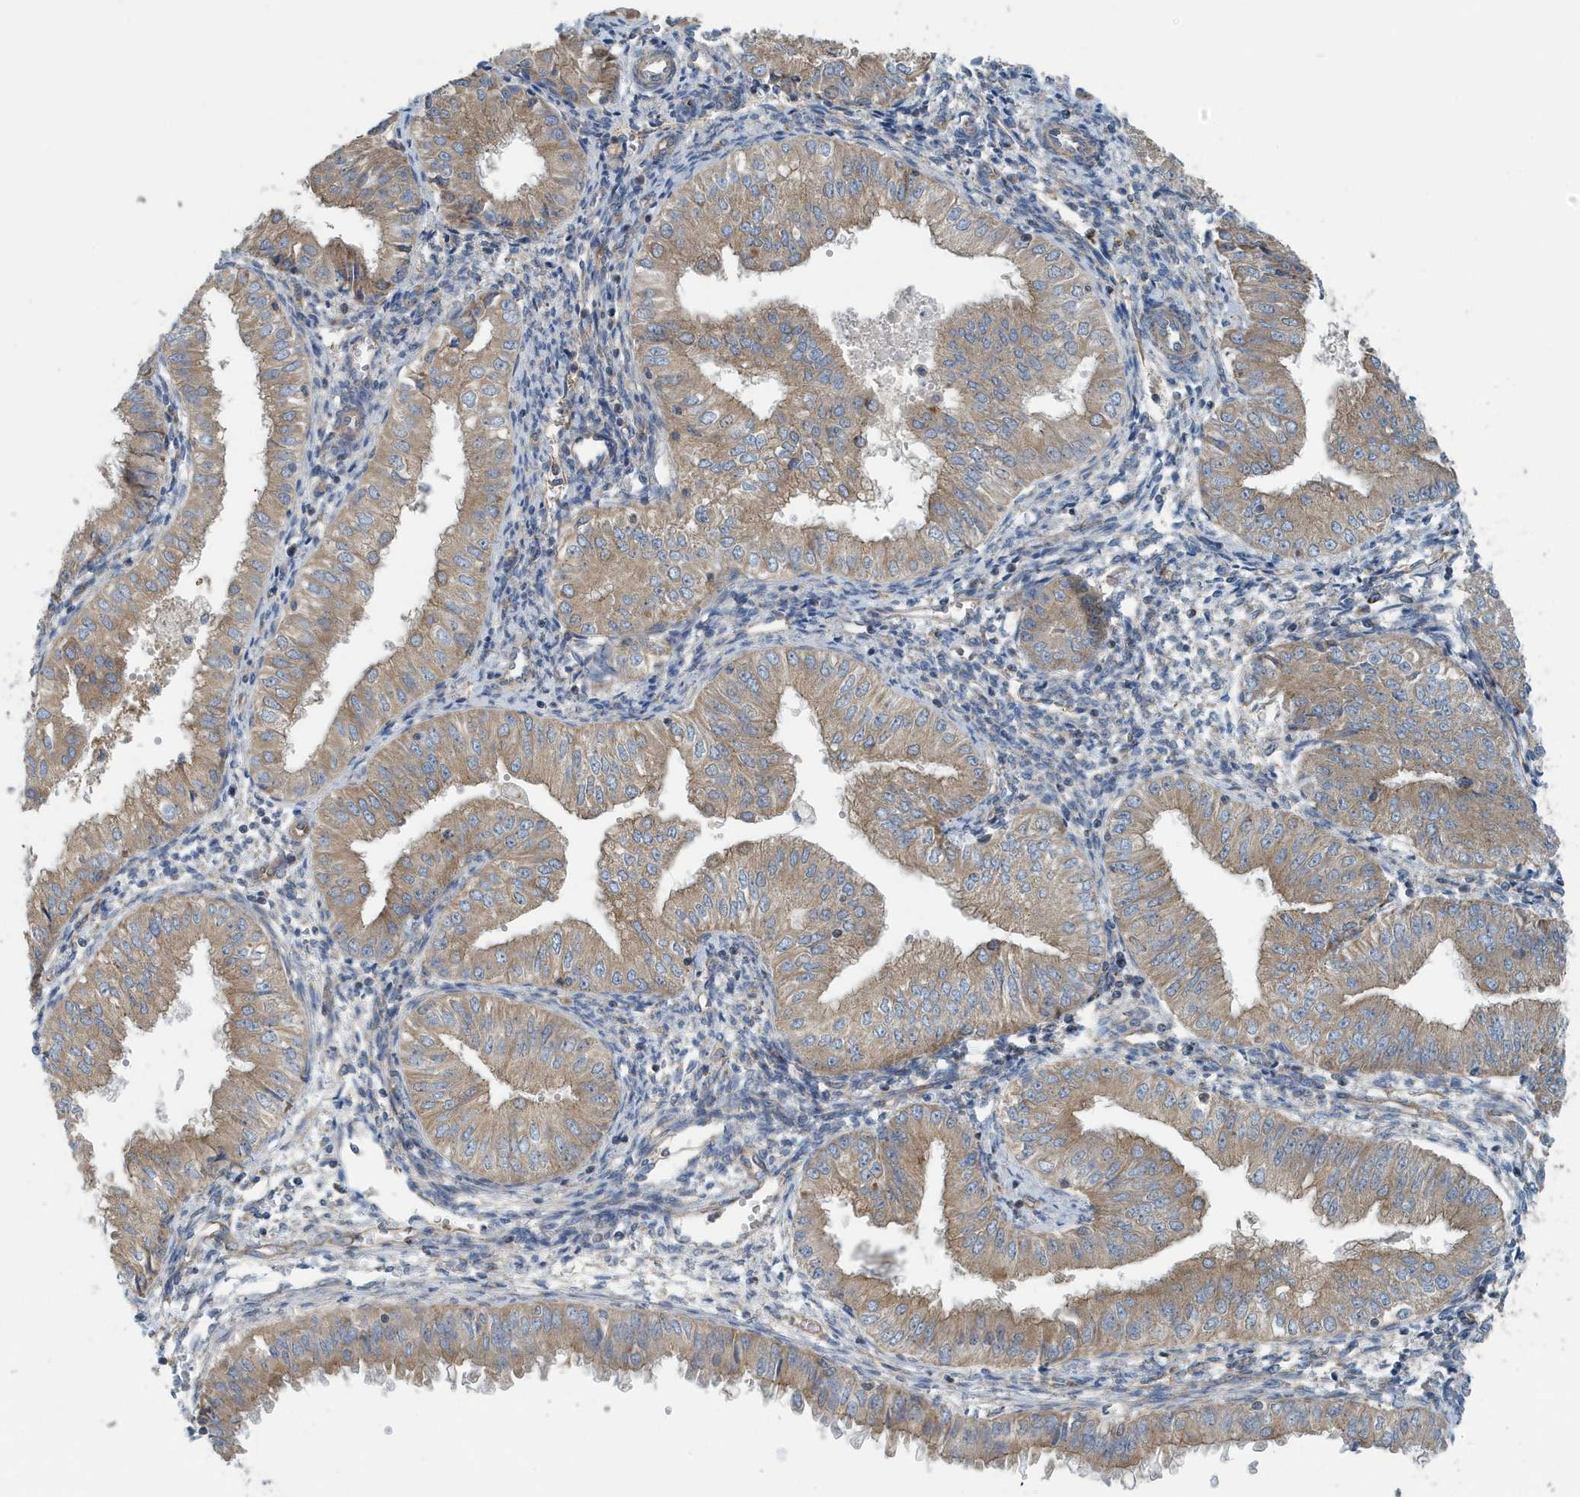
{"staining": {"intensity": "moderate", "quantity": ">75%", "location": "cytoplasmic/membranous"}, "tissue": "endometrial cancer", "cell_type": "Tumor cells", "image_type": "cancer", "snomed": [{"axis": "morphology", "description": "Normal tissue, NOS"}, {"axis": "morphology", "description": "Adenocarcinoma, NOS"}, {"axis": "topography", "description": "Endometrium"}], "caption": "Moderate cytoplasmic/membranous staining for a protein is seen in about >75% of tumor cells of endometrial cancer (adenocarcinoma) using immunohistochemistry (IHC).", "gene": "PPM1M", "patient": {"sex": "female", "age": 53}}